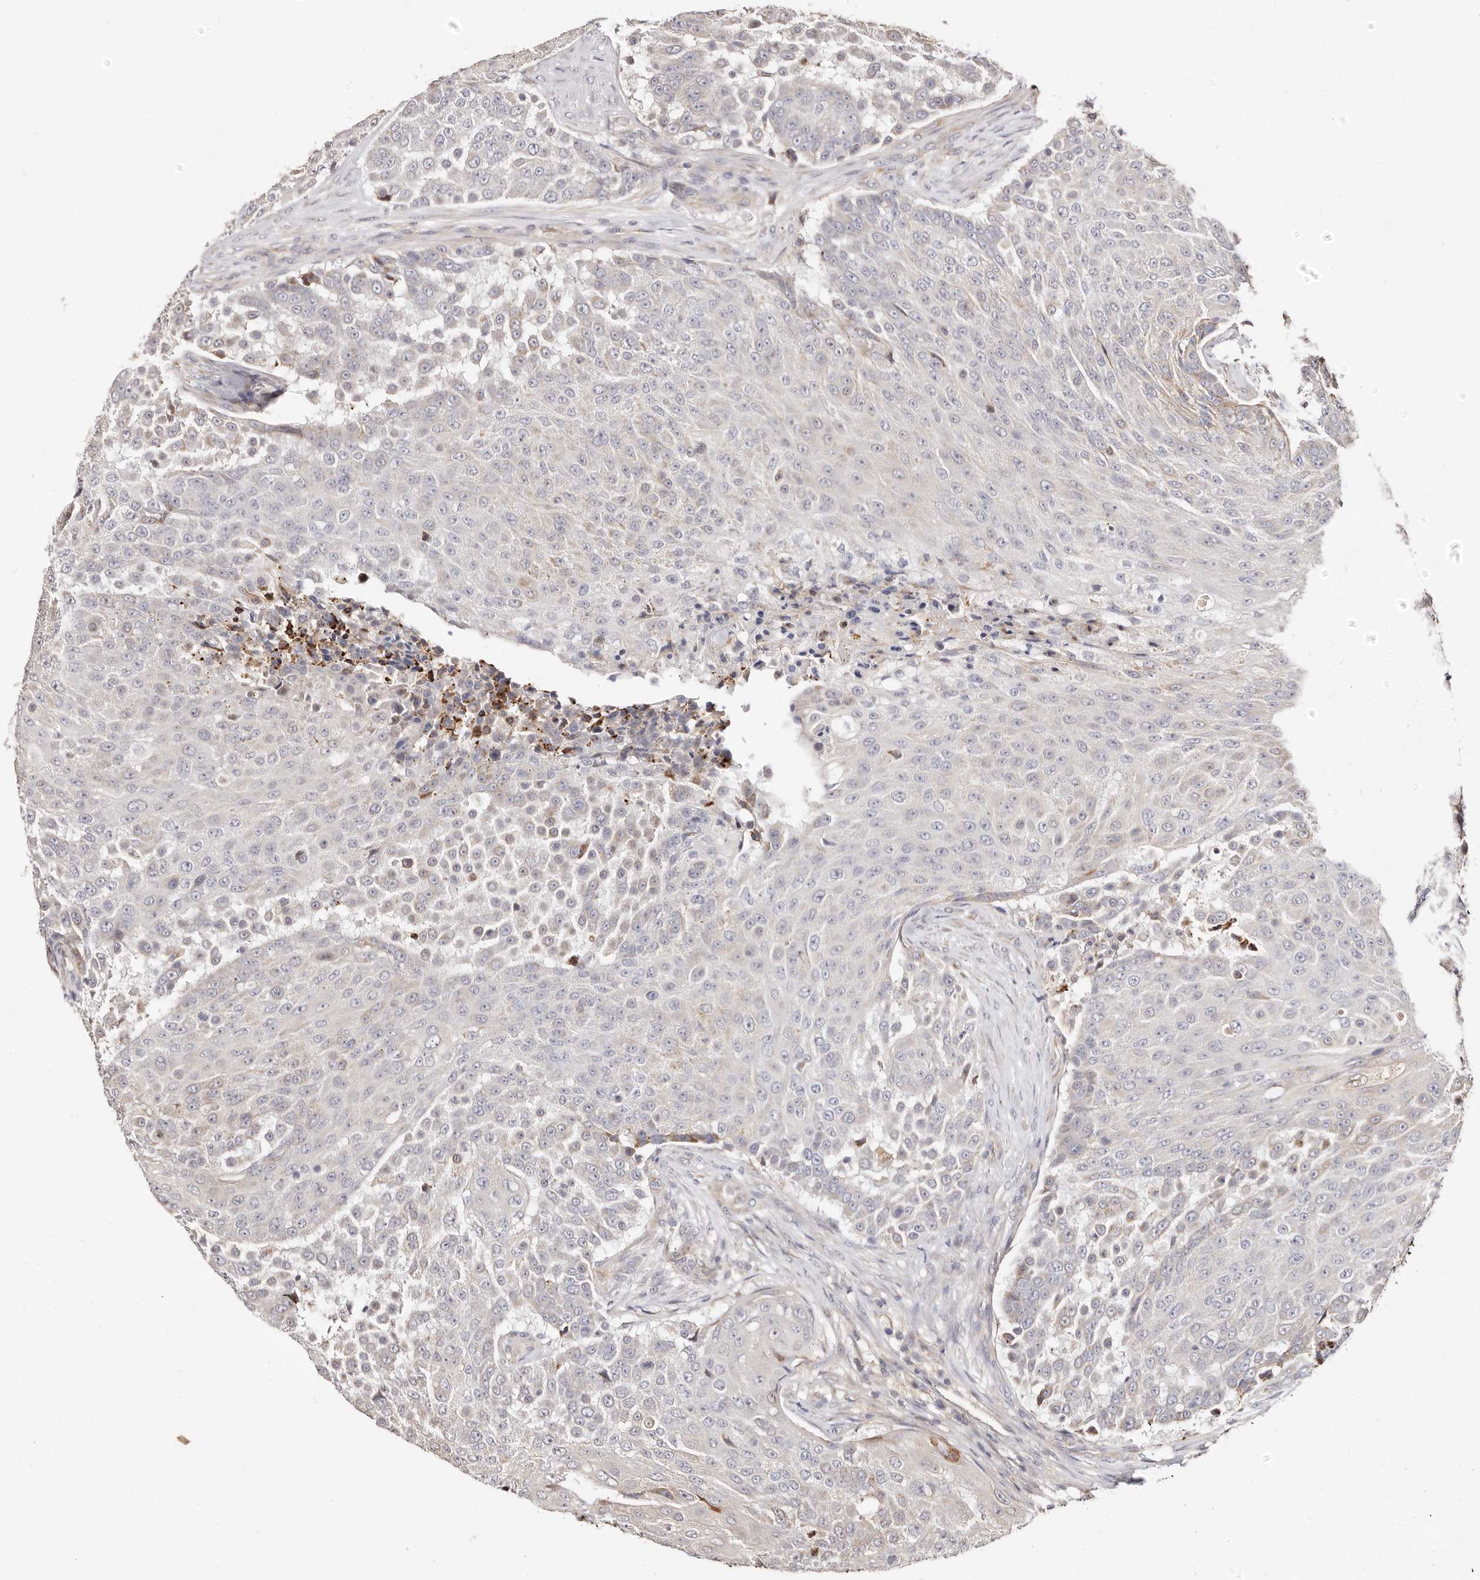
{"staining": {"intensity": "weak", "quantity": "<25%", "location": "cytoplasmic/membranous"}, "tissue": "urothelial cancer", "cell_type": "Tumor cells", "image_type": "cancer", "snomed": [{"axis": "morphology", "description": "Urothelial carcinoma, High grade"}, {"axis": "topography", "description": "Urinary bladder"}], "caption": "Tumor cells show no significant protein positivity in urothelial cancer.", "gene": "MAPK1", "patient": {"sex": "female", "age": 63}}